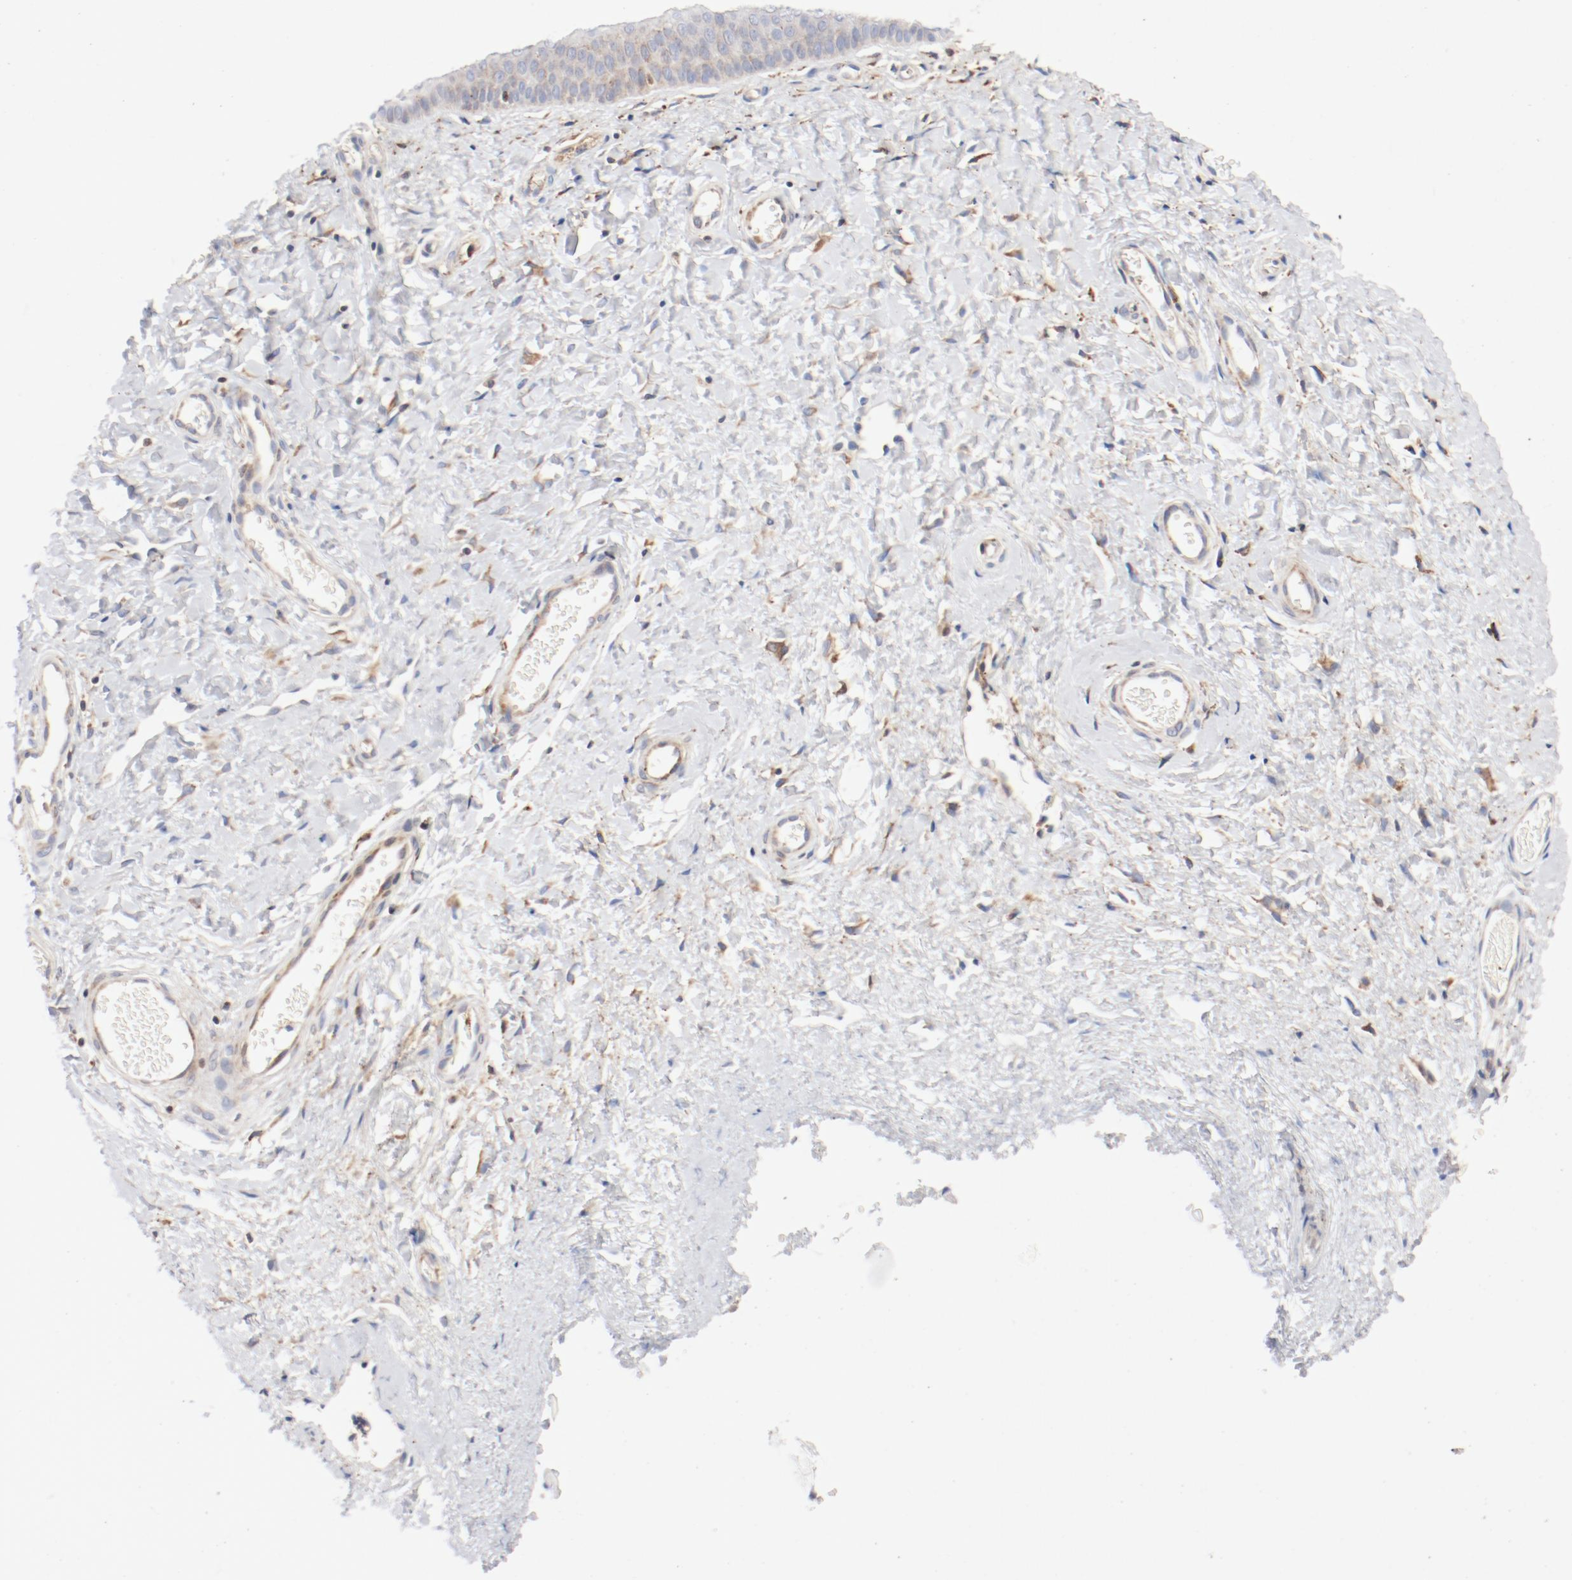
{"staining": {"intensity": "moderate", "quantity": ">75%", "location": "cytoplasmic/membranous"}, "tissue": "cervix", "cell_type": "Glandular cells", "image_type": "normal", "snomed": [{"axis": "morphology", "description": "Normal tissue, NOS"}, {"axis": "topography", "description": "Cervix"}], "caption": "Unremarkable cervix was stained to show a protein in brown. There is medium levels of moderate cytoplasmic/membranous staining in about >75% of glandular cells.", "gene": "PDPK1", "patient": {"sex": "female", "age": 55}}